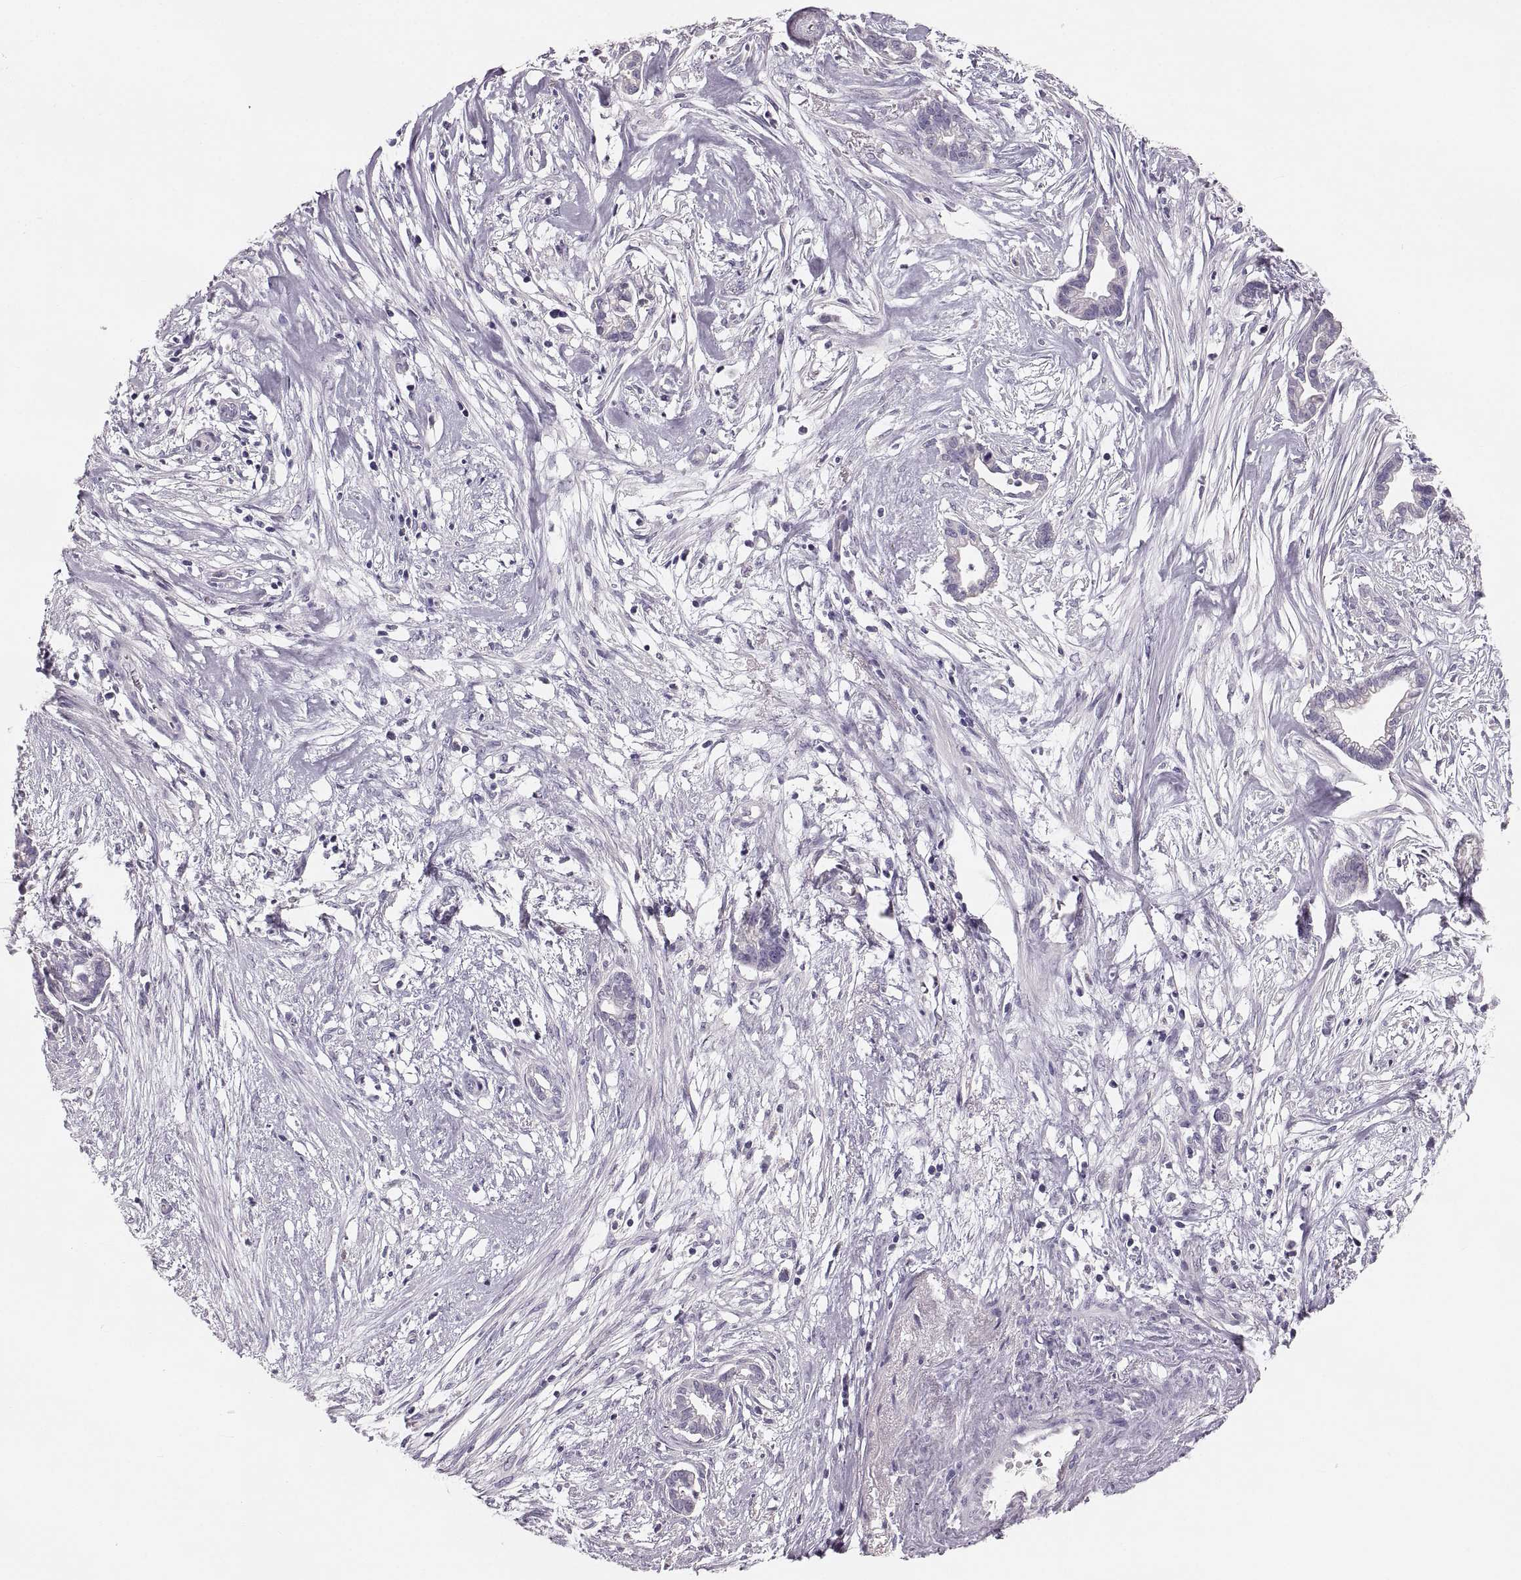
{"staining": {"intensity": "negative", "quantity": "none", "location": "none"}, "tissue": "cervical cancer", "cell_type": "Tumor cells", "image_type": "cancer", "snomed": [{"axis": "morphology", "description": "Adenocarcinoma, NOS"}, {"axis": "topography", "description": "Cervix"}], "caption": "A high-resolution photomicrograph shows immunohistochemistry staining of cervical adenocarcinoma, which shows no significant positivity in tumor cells.", "gene": "RUNDC3A", "patient": {"sex": "female", "age": 62}}